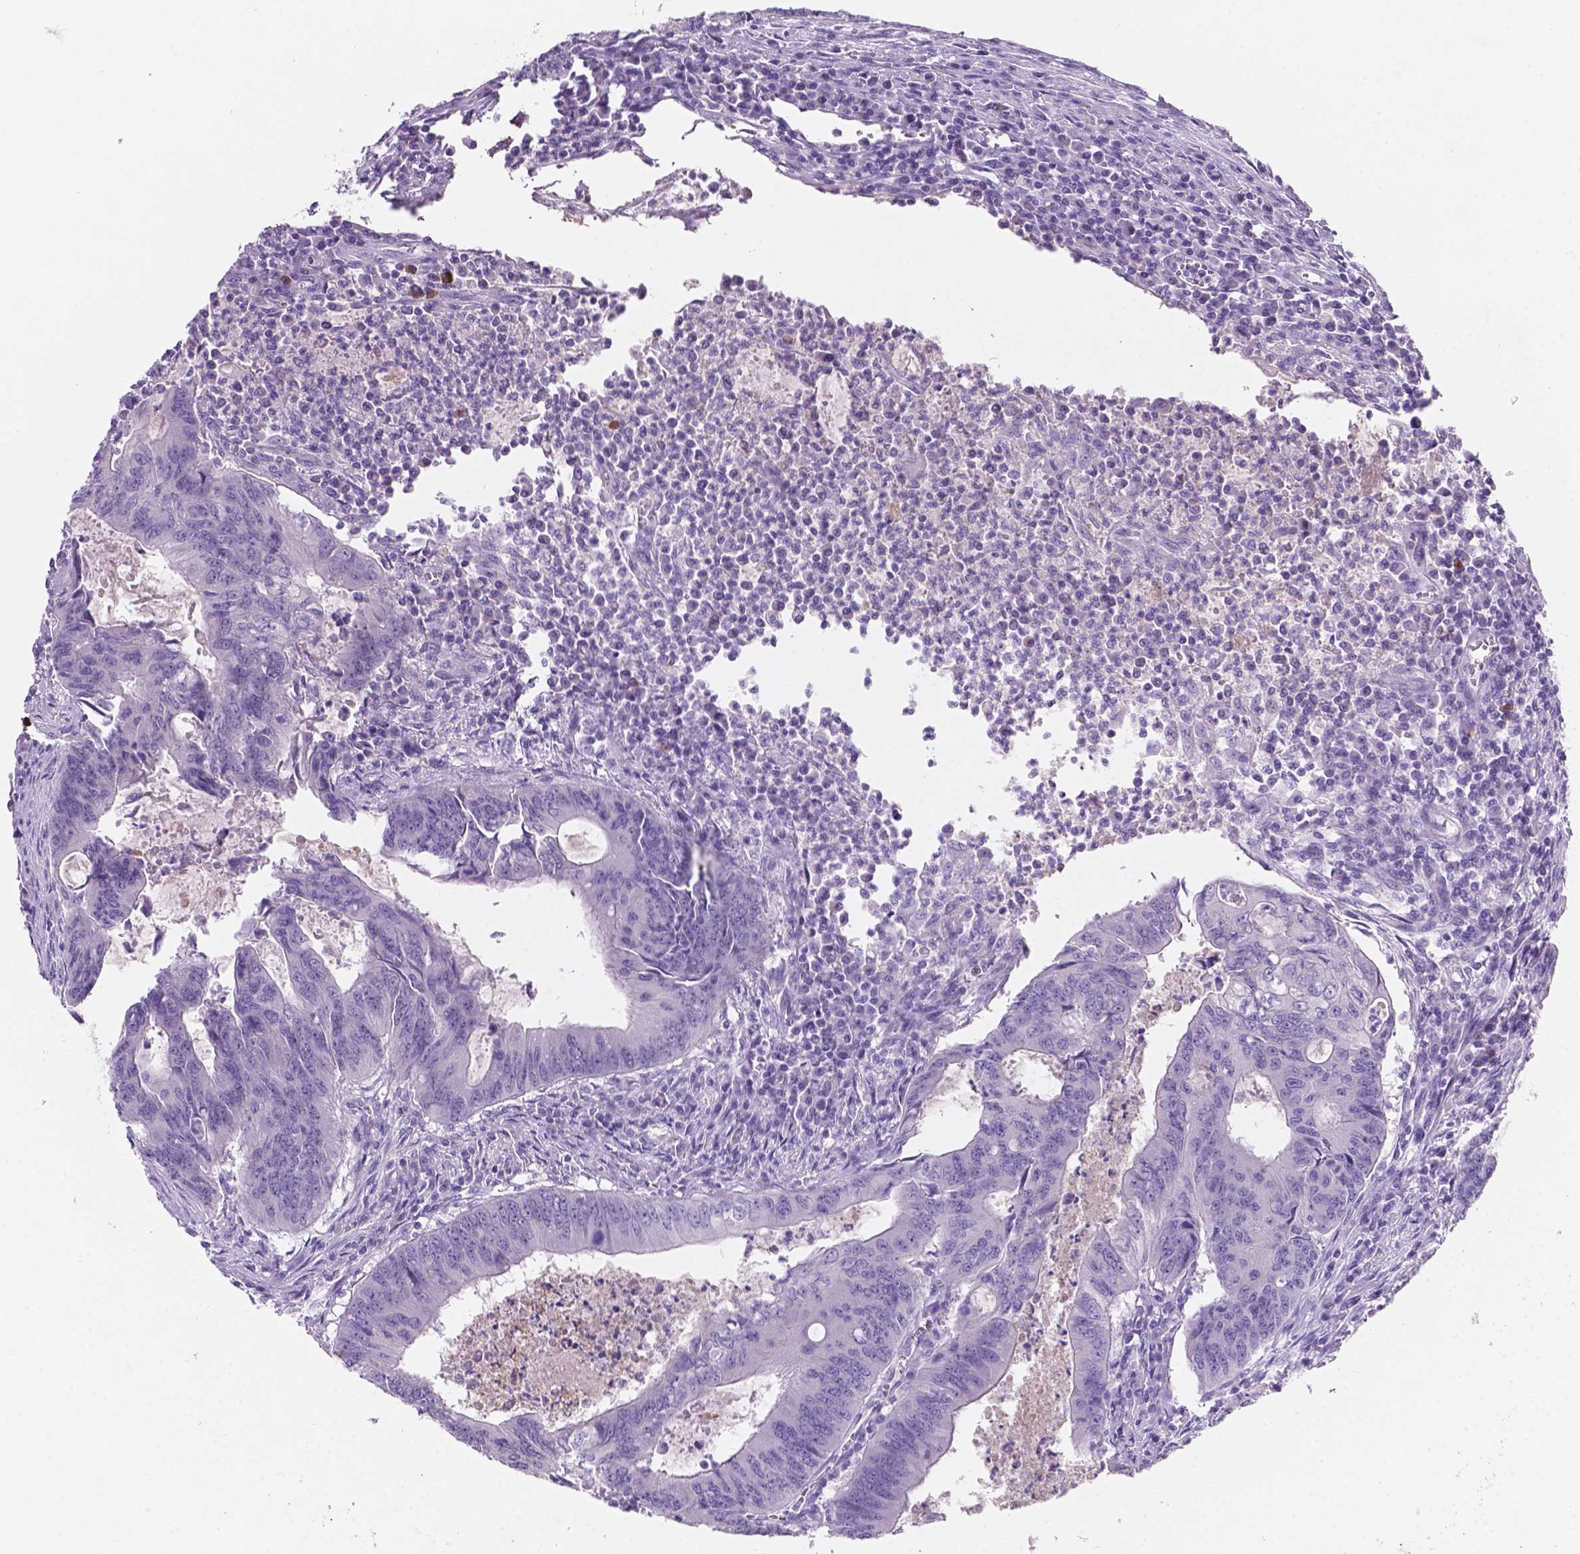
{"staining": {"intensity": "negative", "quantity": "none", "location": "none"}, "tissue": "colorectal cancer", "cell_type": "Tumor cells", "image_type": "cancer", "snomed": [{"axis": "morphology", "description": "Adenocarcinoma, NOS"}, {"axis": "topography", "description": "Colon"}], "caption": "Immunohistochemistry image of neoplastic tissue: colorectal cancer stained with DAB displays no significant protein staining in tumor cells.", "gene": "EBLN2", "patient": {"sex": "male", "age": 67}}